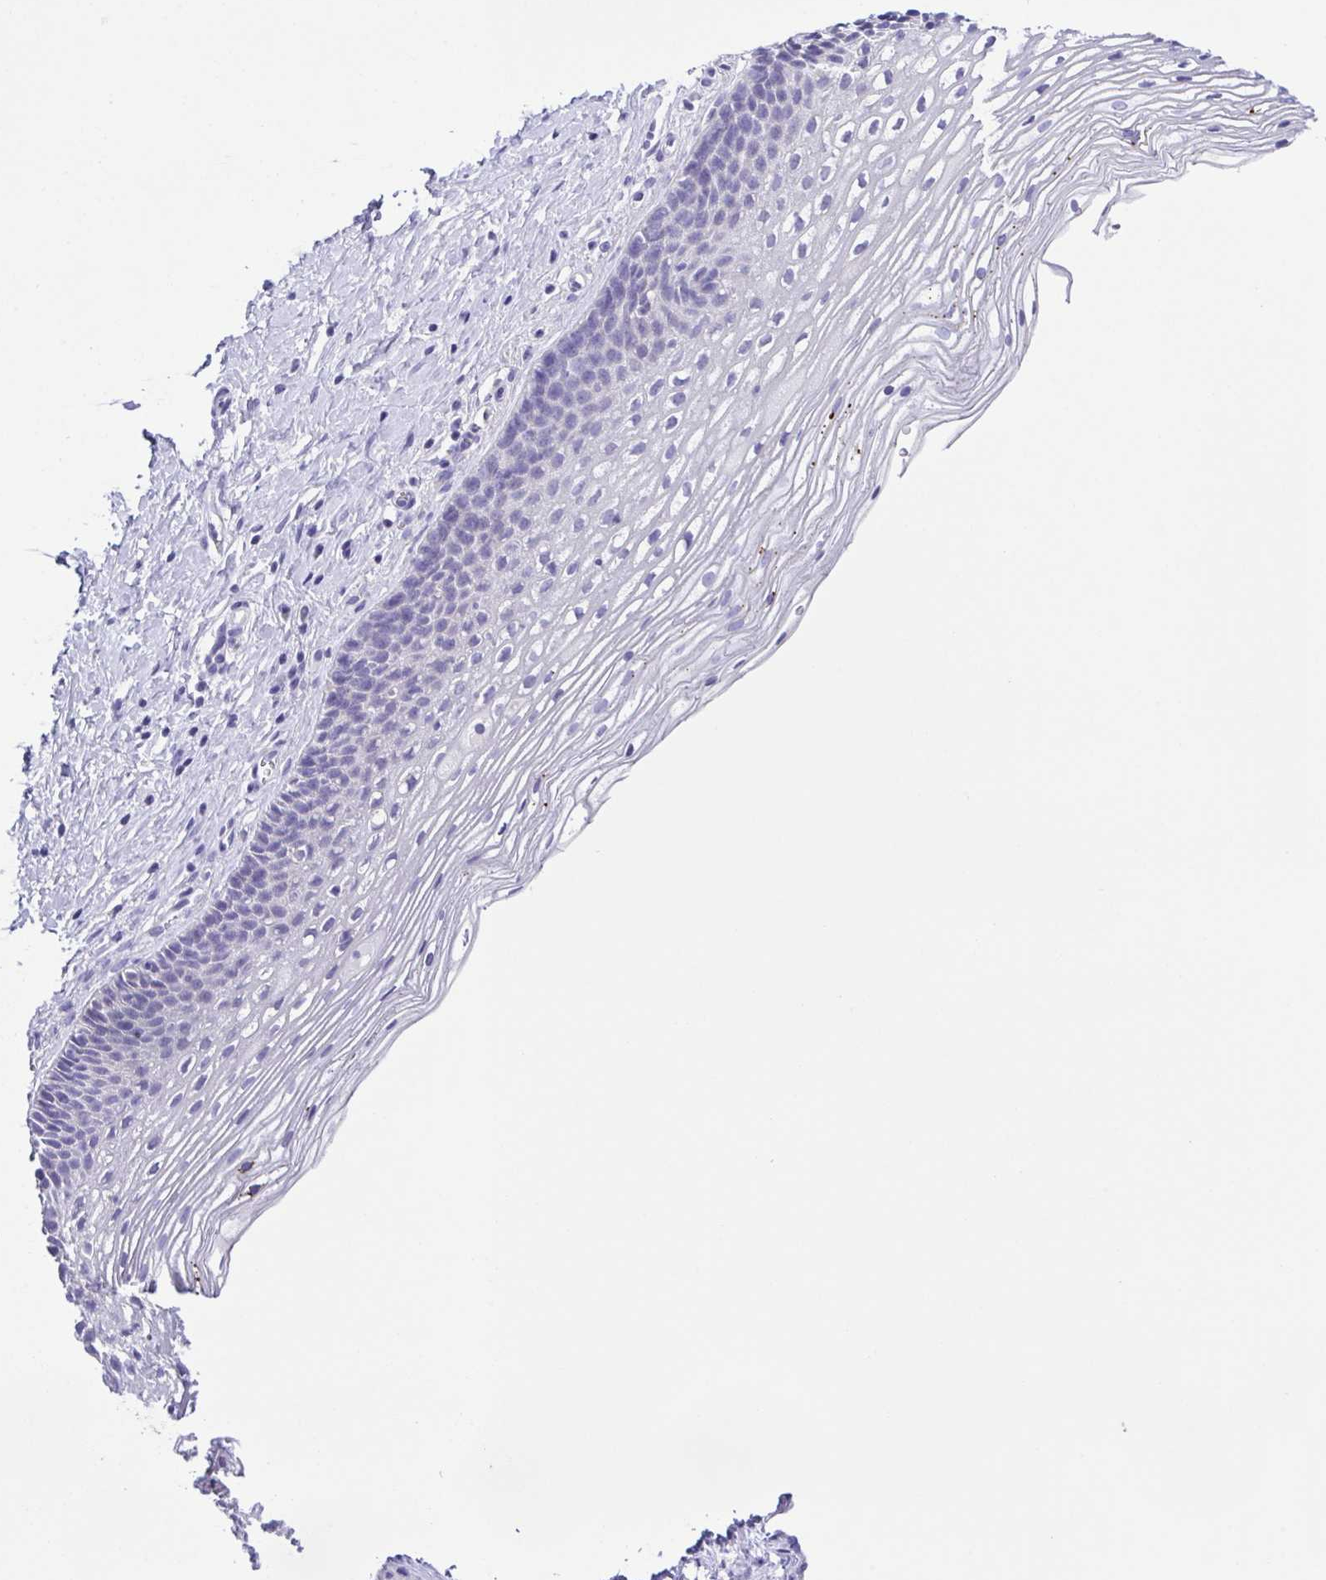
{"staining": {"intensity": "negative", "quantity": "none", "location": "none"}, "tissue": "cervix", "cell_type": "Glandular cells", "image_type": "normal", "snomed": [{"axis": "morphology", "description": "Normal tissue, NOS"}, {"axis": "topography", "description": "Cervix"}], "caption": "Cervix stained for a protein using IHC exhibits no expression glandular cells.", "gene": "CD72", "patient": {"sex": "female", "age": 34}}